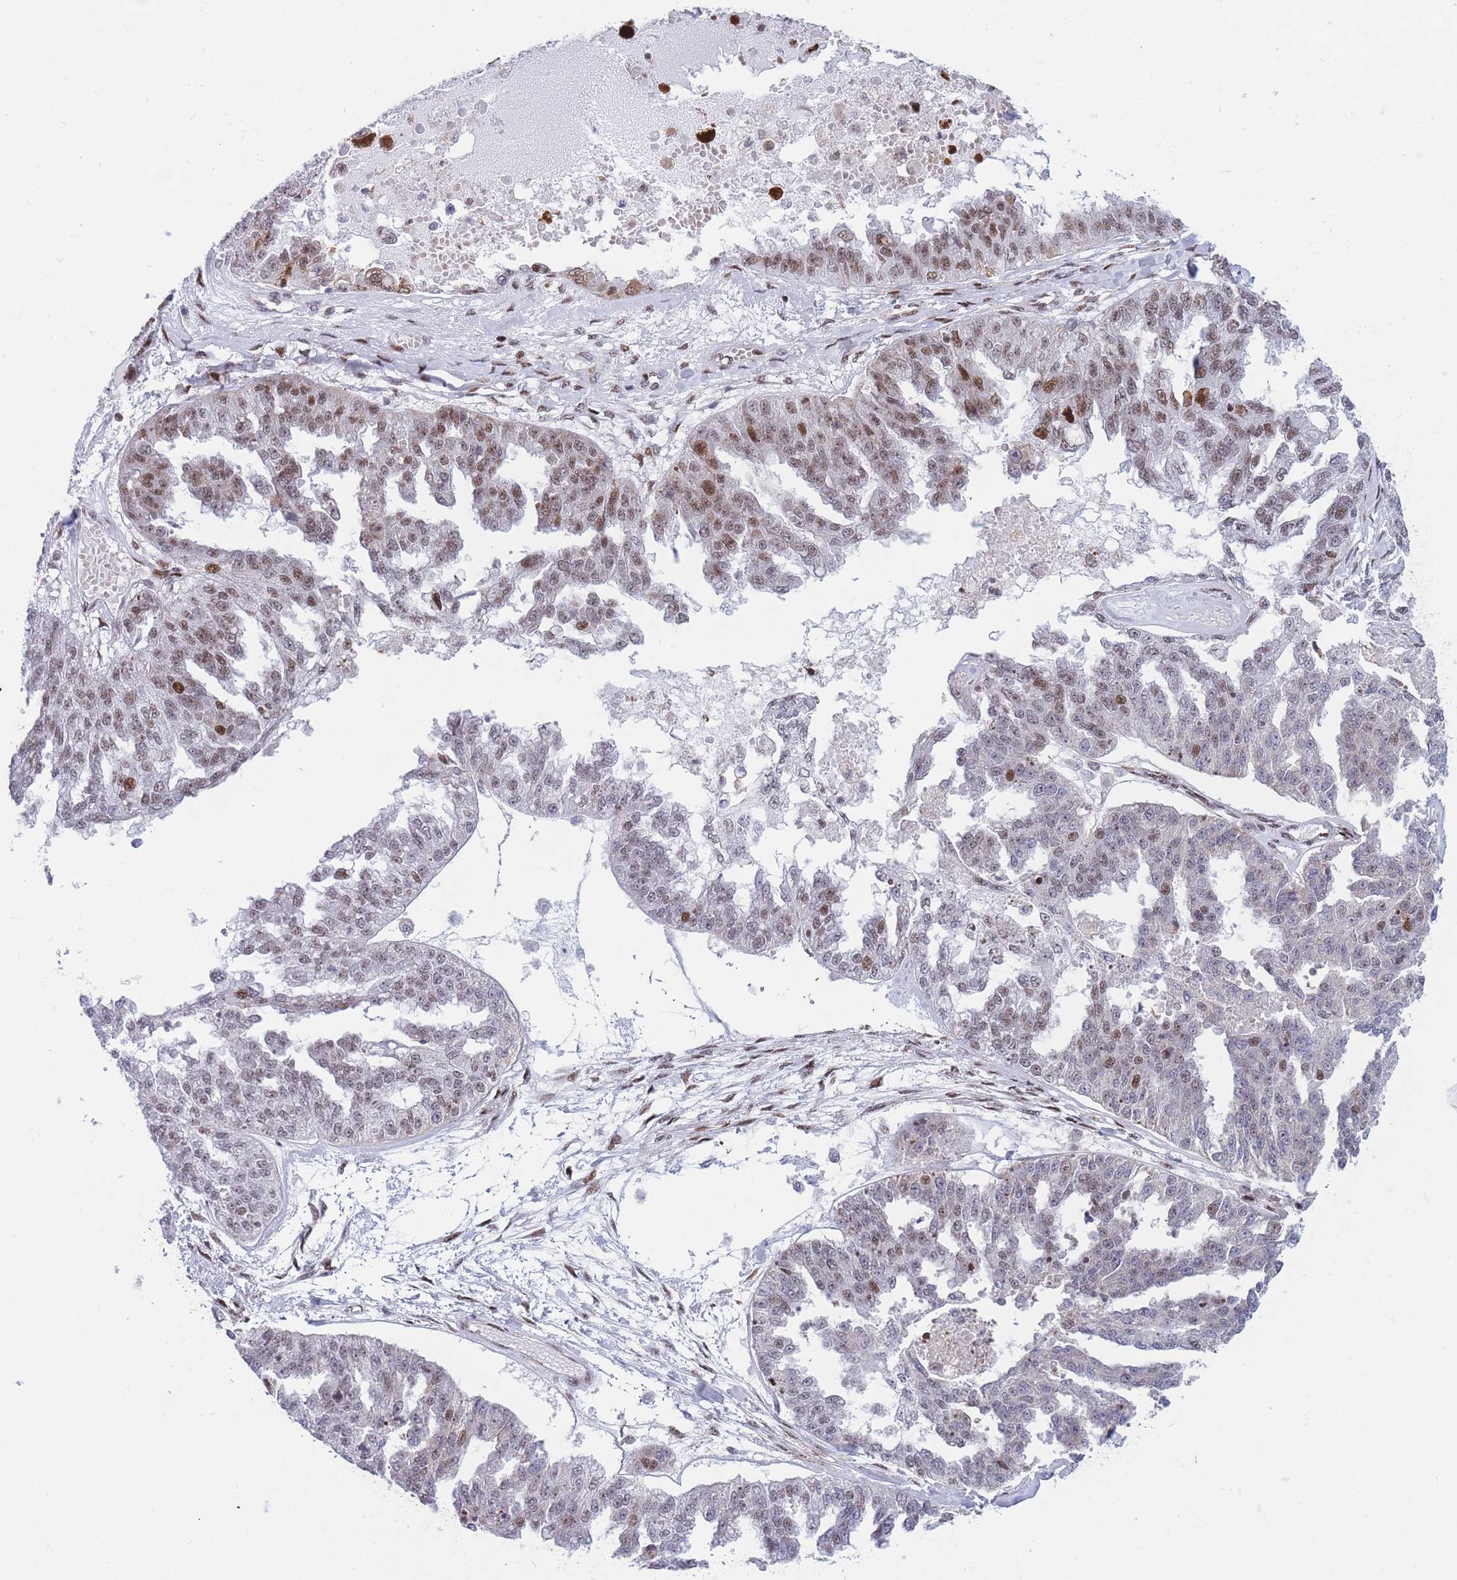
{"staining": {"intensity": "moderate", "quantity": "<25%", "location": "nuclear"}, "tissue": "ovarian cancer", "cell_type": "Tumor cells", "image_type": "cancer", "snomed": [{"axis": "morphology", "description": "Cystadenocarcinoma, serous, NOS"}, {"axis": "topography", "description": "Ovary"}], "caption": "Immunohistochemistry micrograph of neoplastic tissue: human serous cystadenocarcinoma (ovarian) stained using IHC reveals low levels of moderate protein expression localized specifically in the nuclear of tumor cells, appearing as a nuclear brown color.", "gene": "DNAJC3", "patient": {"sex": "female", "age": 58}}